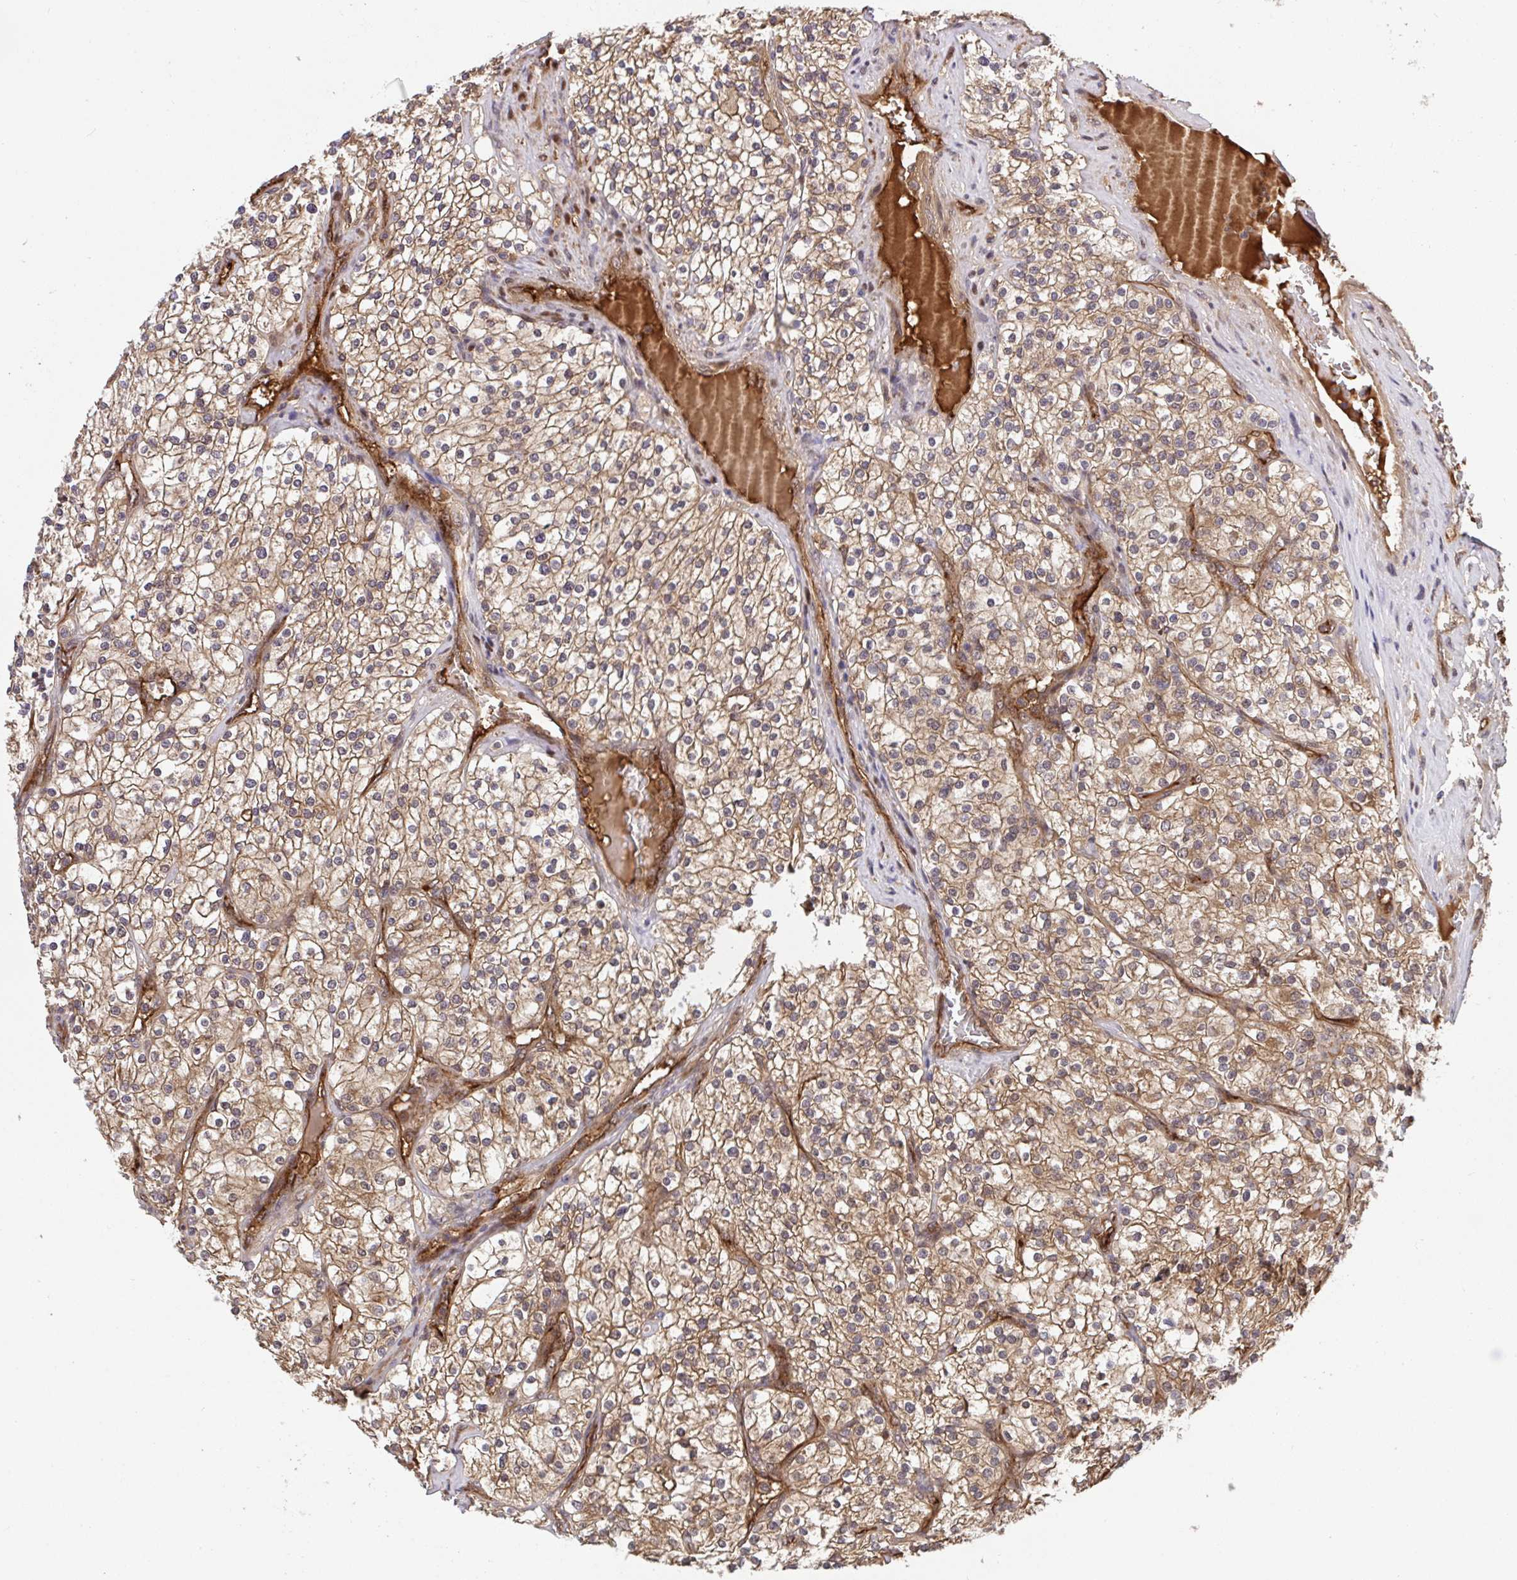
{"staining": {"intensity": "weak", "quantity": ">75%", "location": "cytoplasmic/membranous"}, "tissue": "renal cancer", "cell_type": "Tumor cells", "image_type": "cancer", "snomed": [{"axis": "morphology", "description": "Adenocarcinoma, NOS"}, {"axis": "topography", "description": "Kidney"}], "caption": "This is a histology image of immunohistochemistry (IHC) staining of renal adenocarcinoma, which shows weak expression in the cytoplasmic/membranous of tumor cells.", "gene": "TIGAR", "patient": {"sex": "male", "age": 80}}